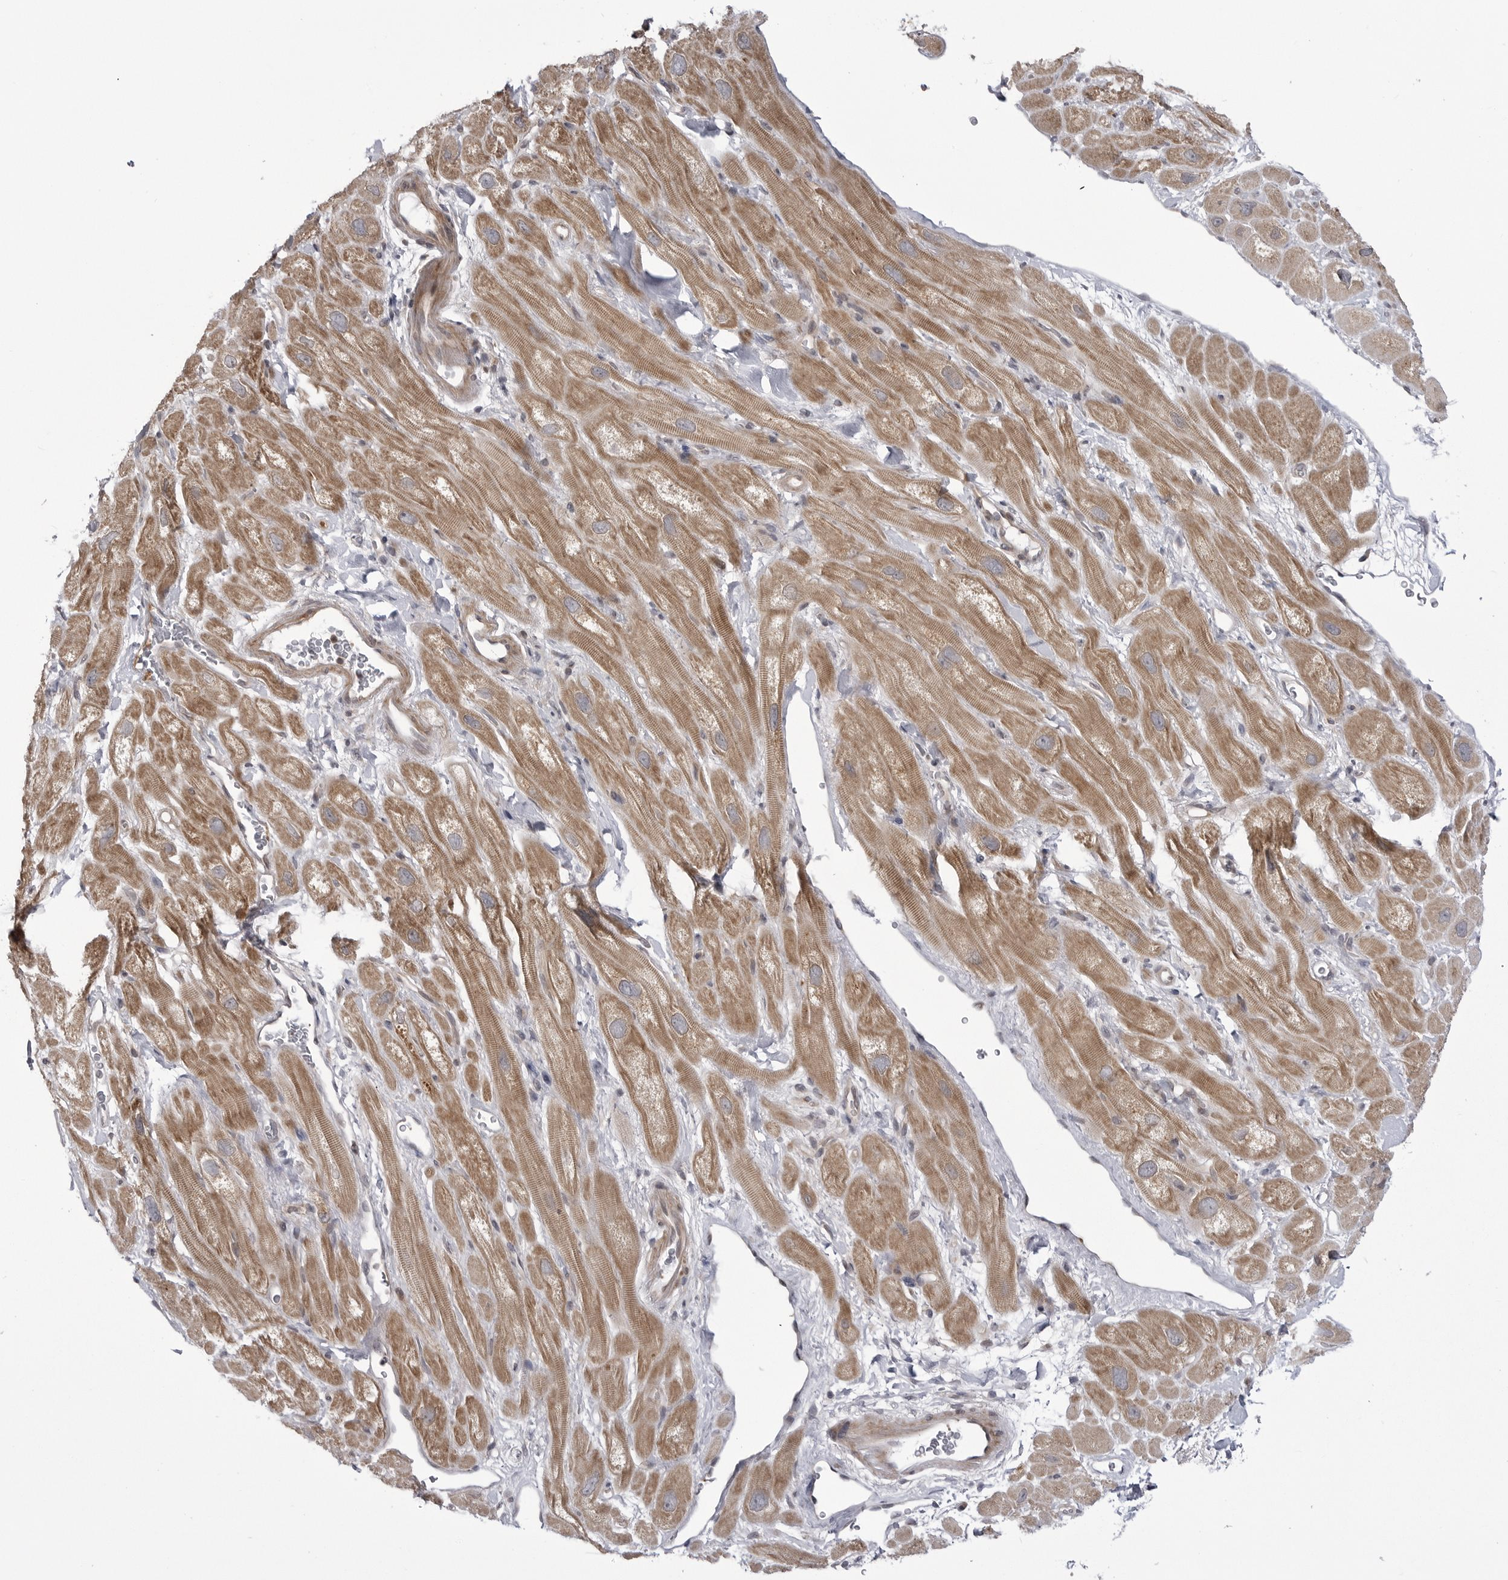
{"staining": {"intensity": "moderate", "quantity": ">75%", "location": "cytoplasmic/membranous"}, "tissue": "heart muscle", "cell_type": "Cardiomyocytes", "image_type": "normal", "snomed": [{"axis": "morphology", "description": "Normal tissue, NOS"}, {"axis": "topography", "description": "Heart"}], "caption": "About >75% of cardiomyocytes in unremarkable heart muscle show moderate cytoplasmic/membranous protein expression as visualized by brown immunohistochemical staining.", "gene": "CCDC18", "patient": {"sex": "male", "age": 49}}